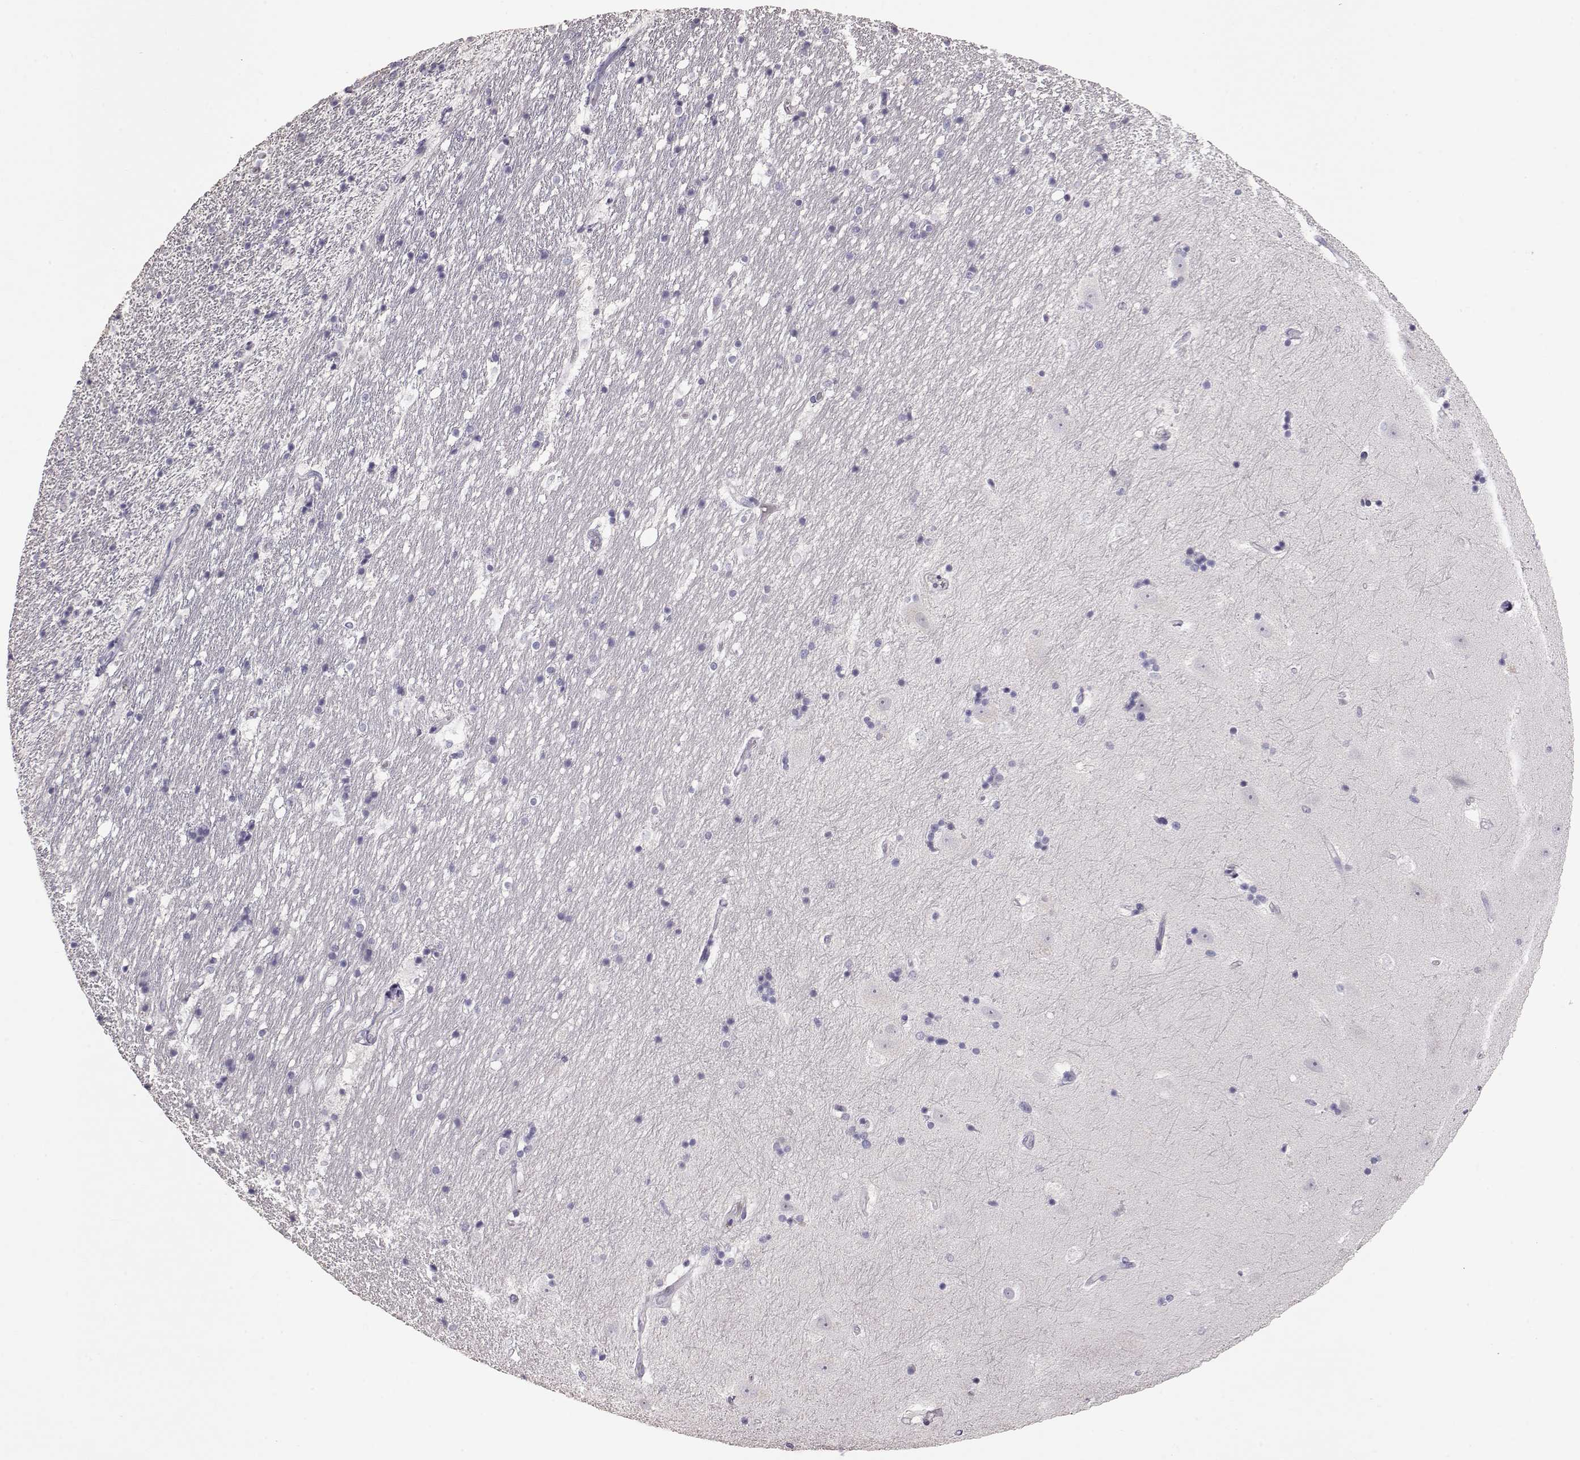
{"staining": {"intensity": "negative", "quantity": "none", "location": "none"}, "tissue": "hippocampus", "cell_type": "Glial cells", "image_type": "normal", "snomed": [{"axis": "morphology", "description": "Normal tissue, NOS"}, {"axis": "topography", "description": "Hippocampus"}], "caption": "A photomicrograph of human hippocampus is negative for staining in glial cells. (Stains: DAB immunohistochemistry (IHC) with hematoxylin counter stain, Microscopy: brightfield microscopy at high magnification).", "gene": "SLC18A1", "patient": {"sex": "male", "age": 49}}